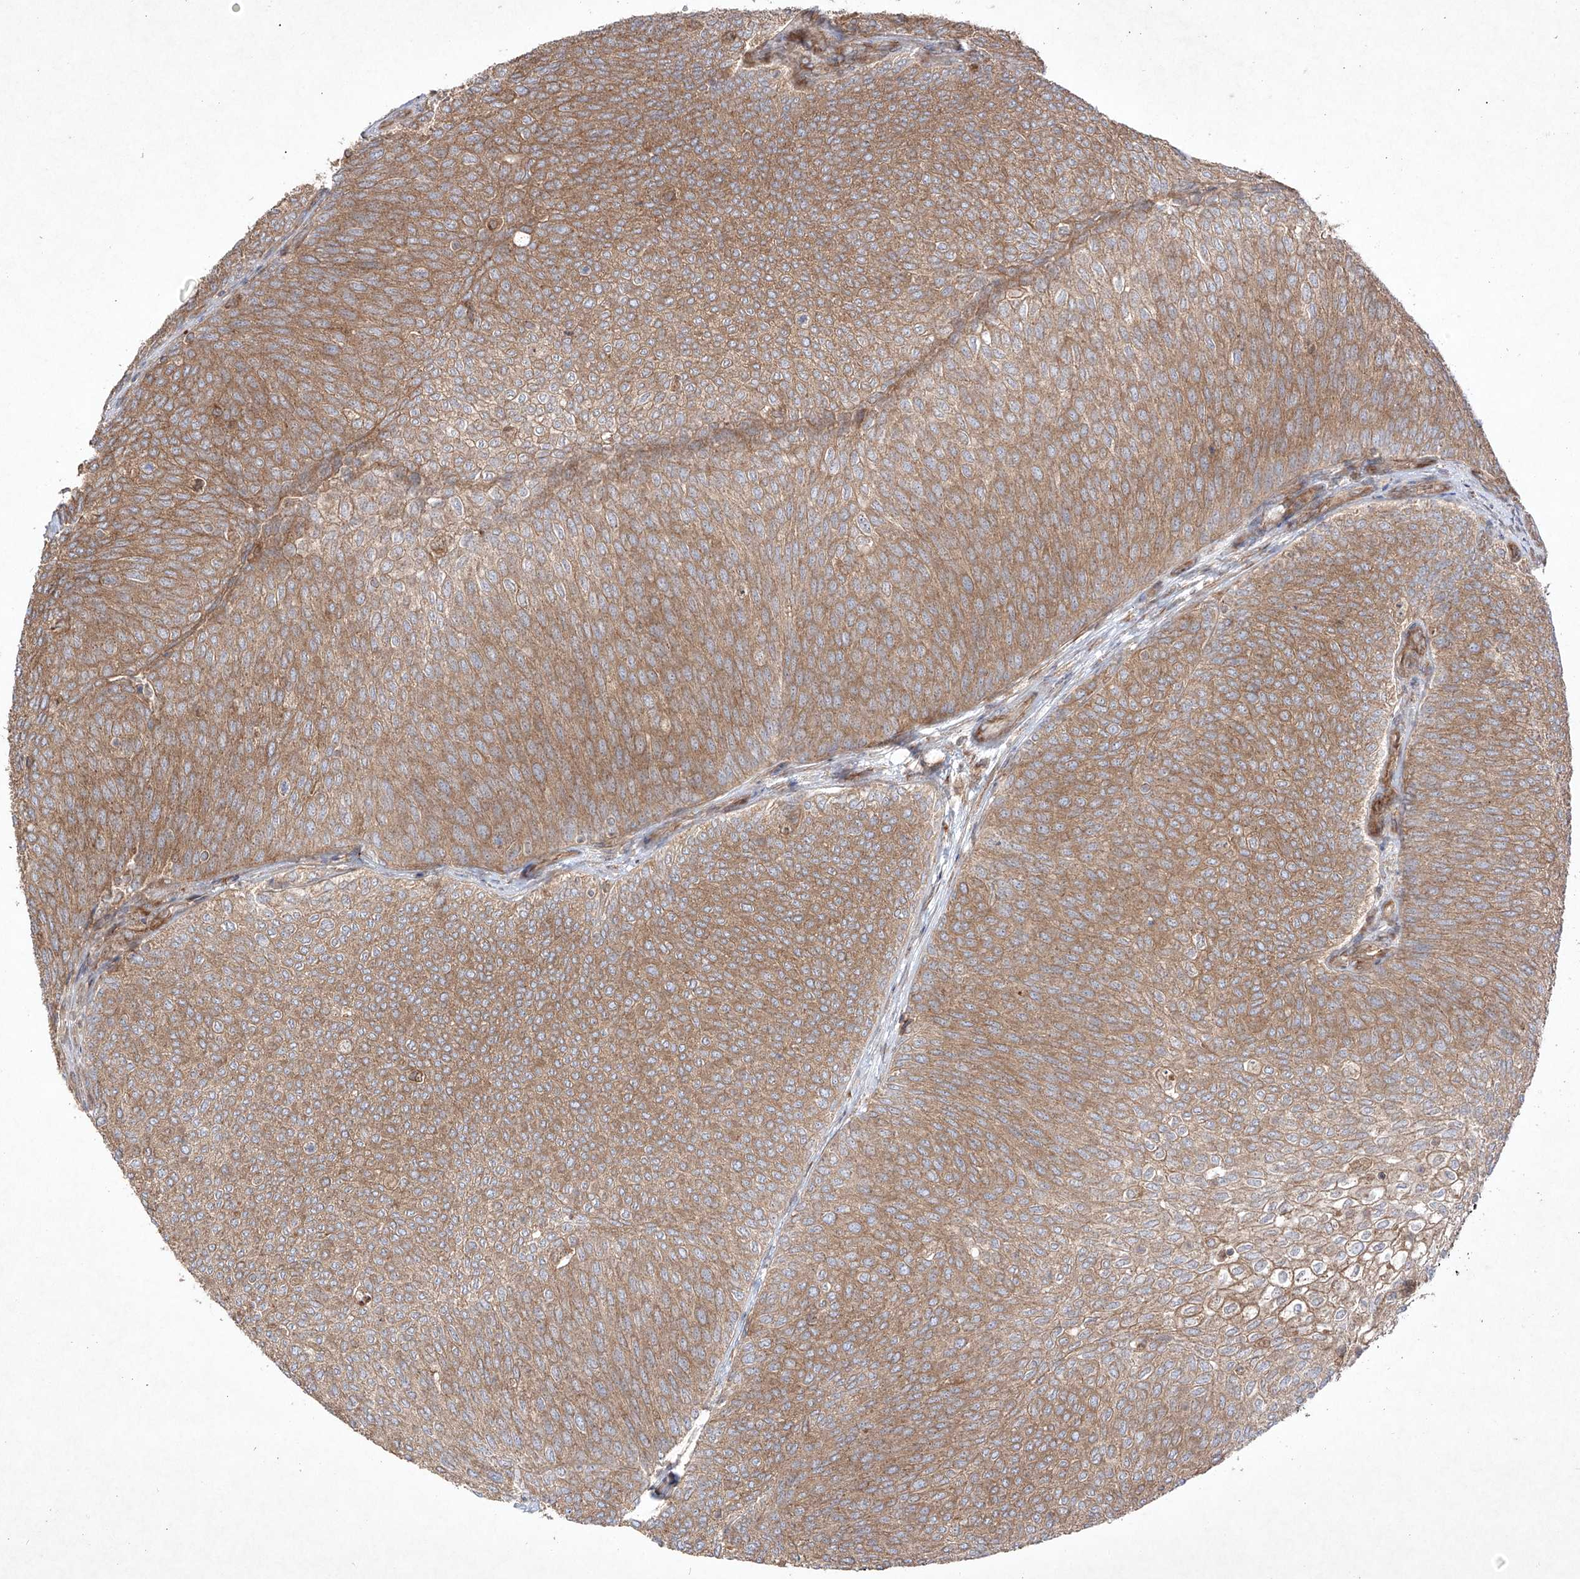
{"staining": {"intensity": "moderate", "quantity": ">75%", "location": "cytoplasmic/membranous"}, "tissue": "urothelial cancer", "cell_type": "Tumor cells", "image_type": "cancer", "snomed": [{"axis": "morphology", "description": "Urothelial carcinoma, Low grade"}, {"axis": "topography", "description": "Urinary bladder"}], "caption": "A micrograph of human urothelial cancer stained for a protein exhibits moderate cytoplasmic/membranous brown staining in tumor cells. The staining was performed using DAB to visualize the protein expression in brown, while the nuclei were stained in blue with hematoxylin (Magnification: 20x).", "gene": "YKT6", "patient": {"sex": "female", "age": 79}}